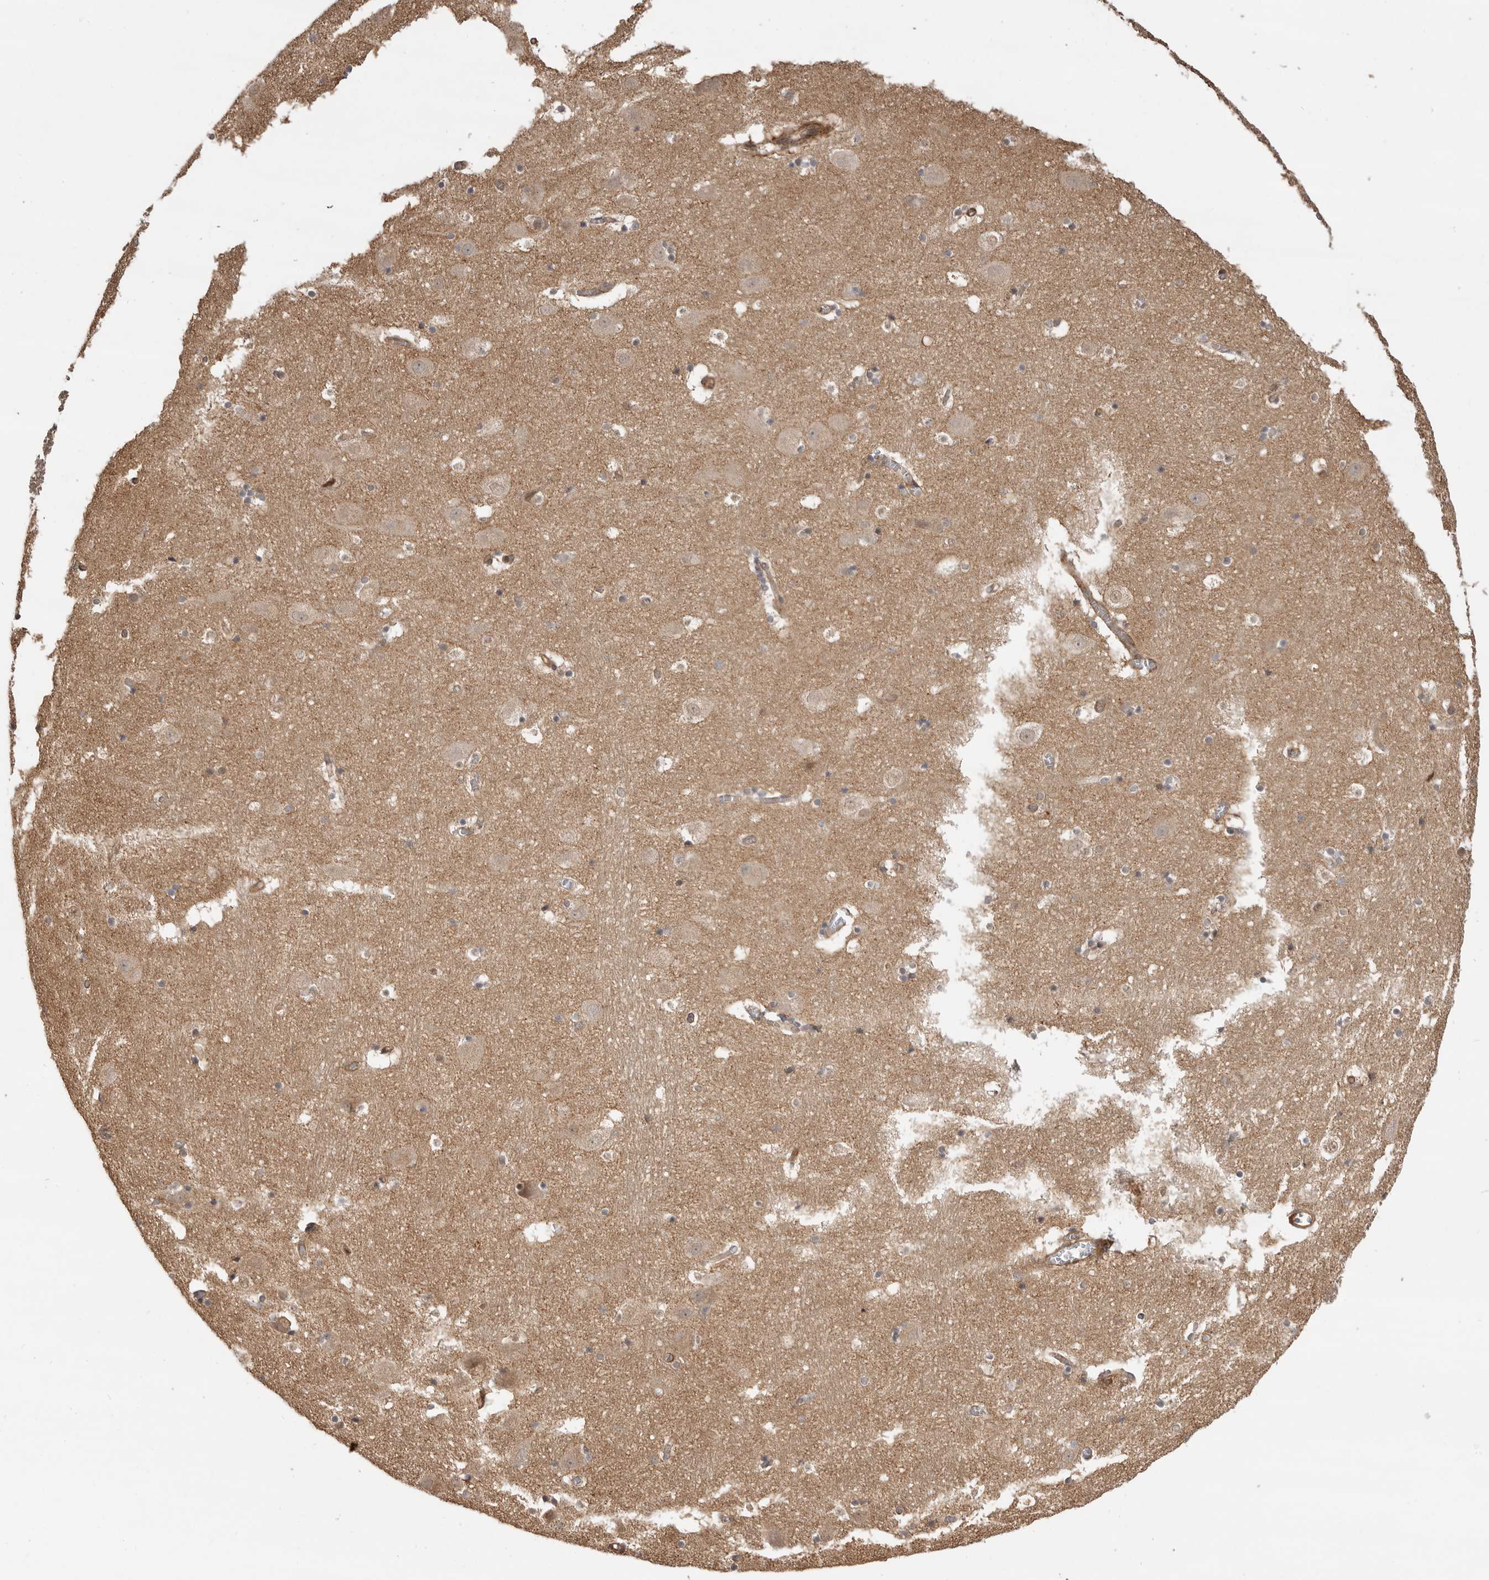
{"staining": {"intensity": "negative", "quantity": "none", "location": "none"}, "tissue": "hippocampus", "cell_type": "Glial cells", "image_type": "normal", "snomed": [{"axis": "morphology", "description": "Normal tissue, NOS"}, {"axis": "topography", "description": "Hippocampus"}], "caption": "This is an immunohistochemistry micrograph of normal human hippocampus. There is no positivity in glial cells.", "gene": "ADPRS", "patient": {"sex": "male", "age": 45}}